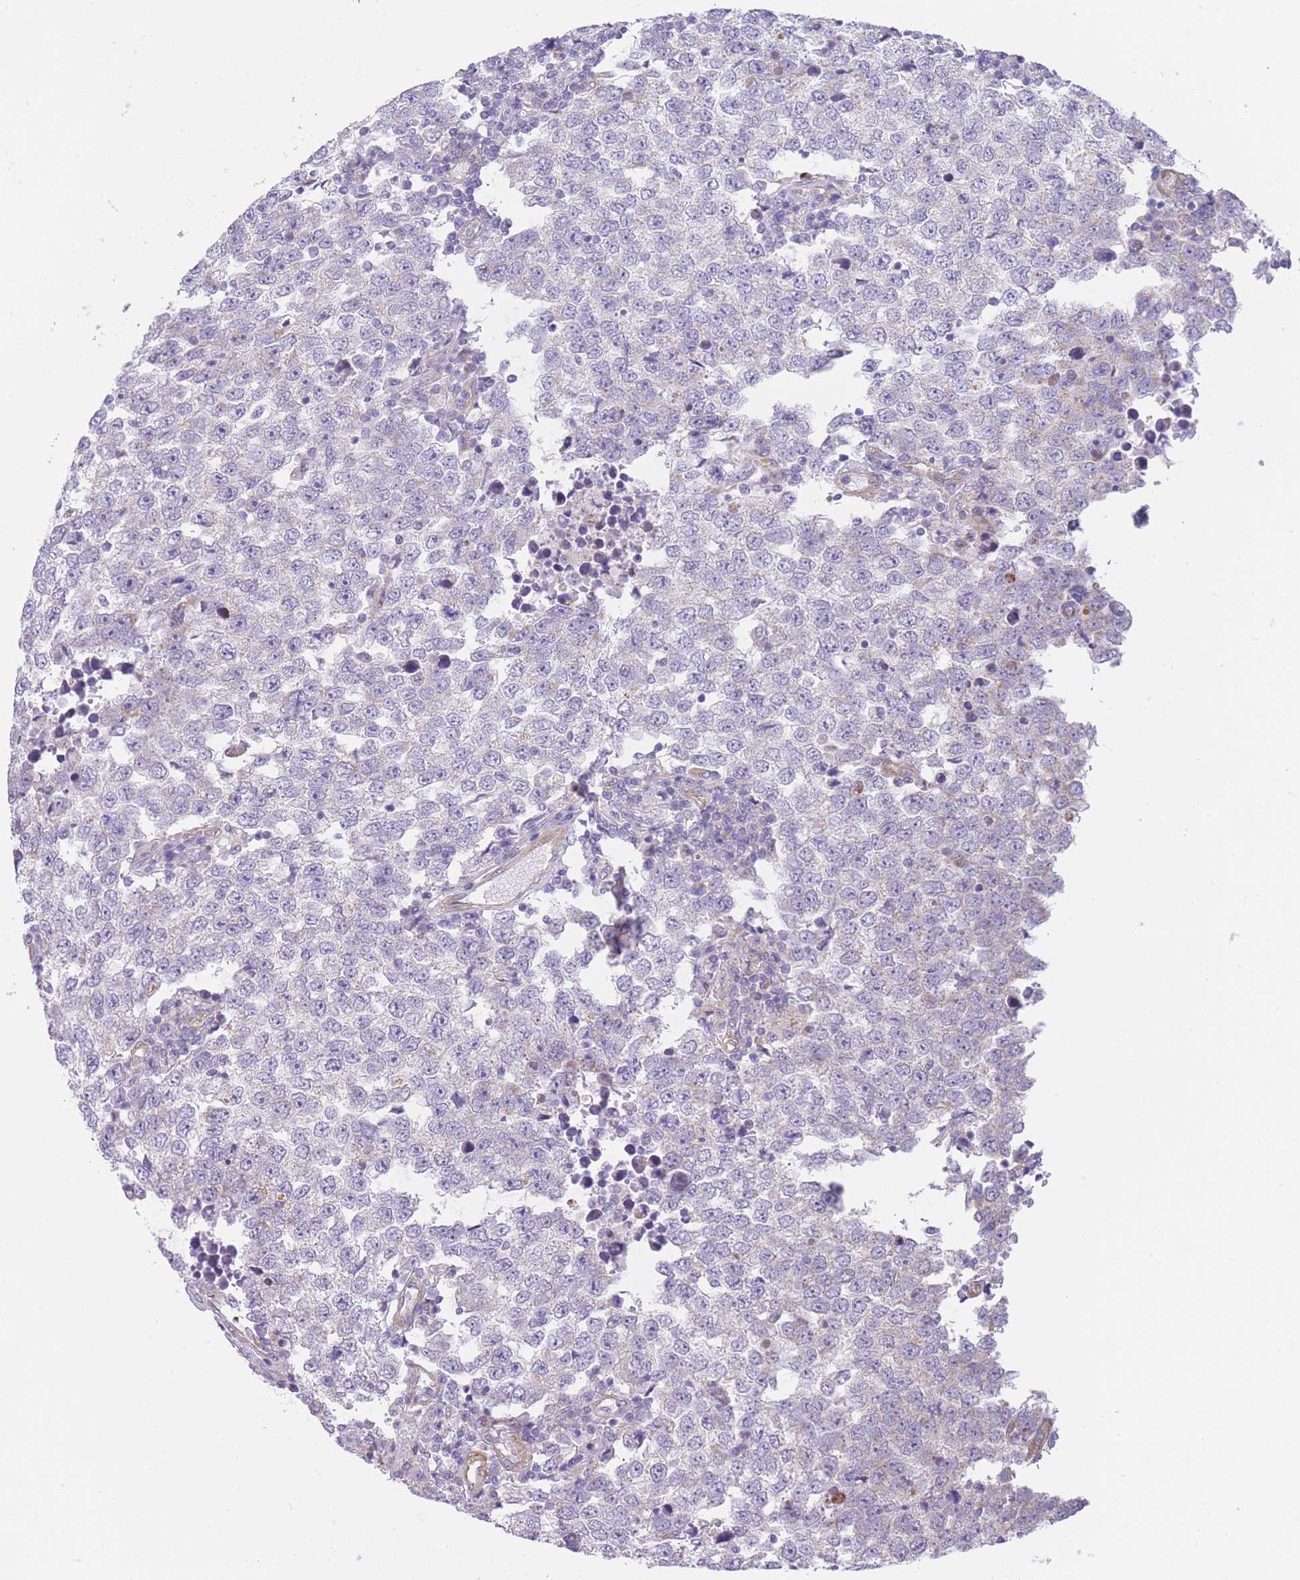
{"staining": {"intensity": "negative", "quantity": "none", "location": "none"}, "tissue": "testis cancer", "cell_type": "Tumor cells", "image_type": "cancer", "snomed": [{"axis": "morphology", "description": "Seminoma, NOS"}, {"axis": "morphology", "description": "Carcinoma, Embryonal, NOS"}, {"axis": "topography", "description": "Testis"}], "caption": "This is an immunohistochemistry (IHC) histopathology image of seminoma (testis). There is no positivity in tumor cells.", "gene": "SERPINB3", "patient": {"sex": "male", "age": 28}}